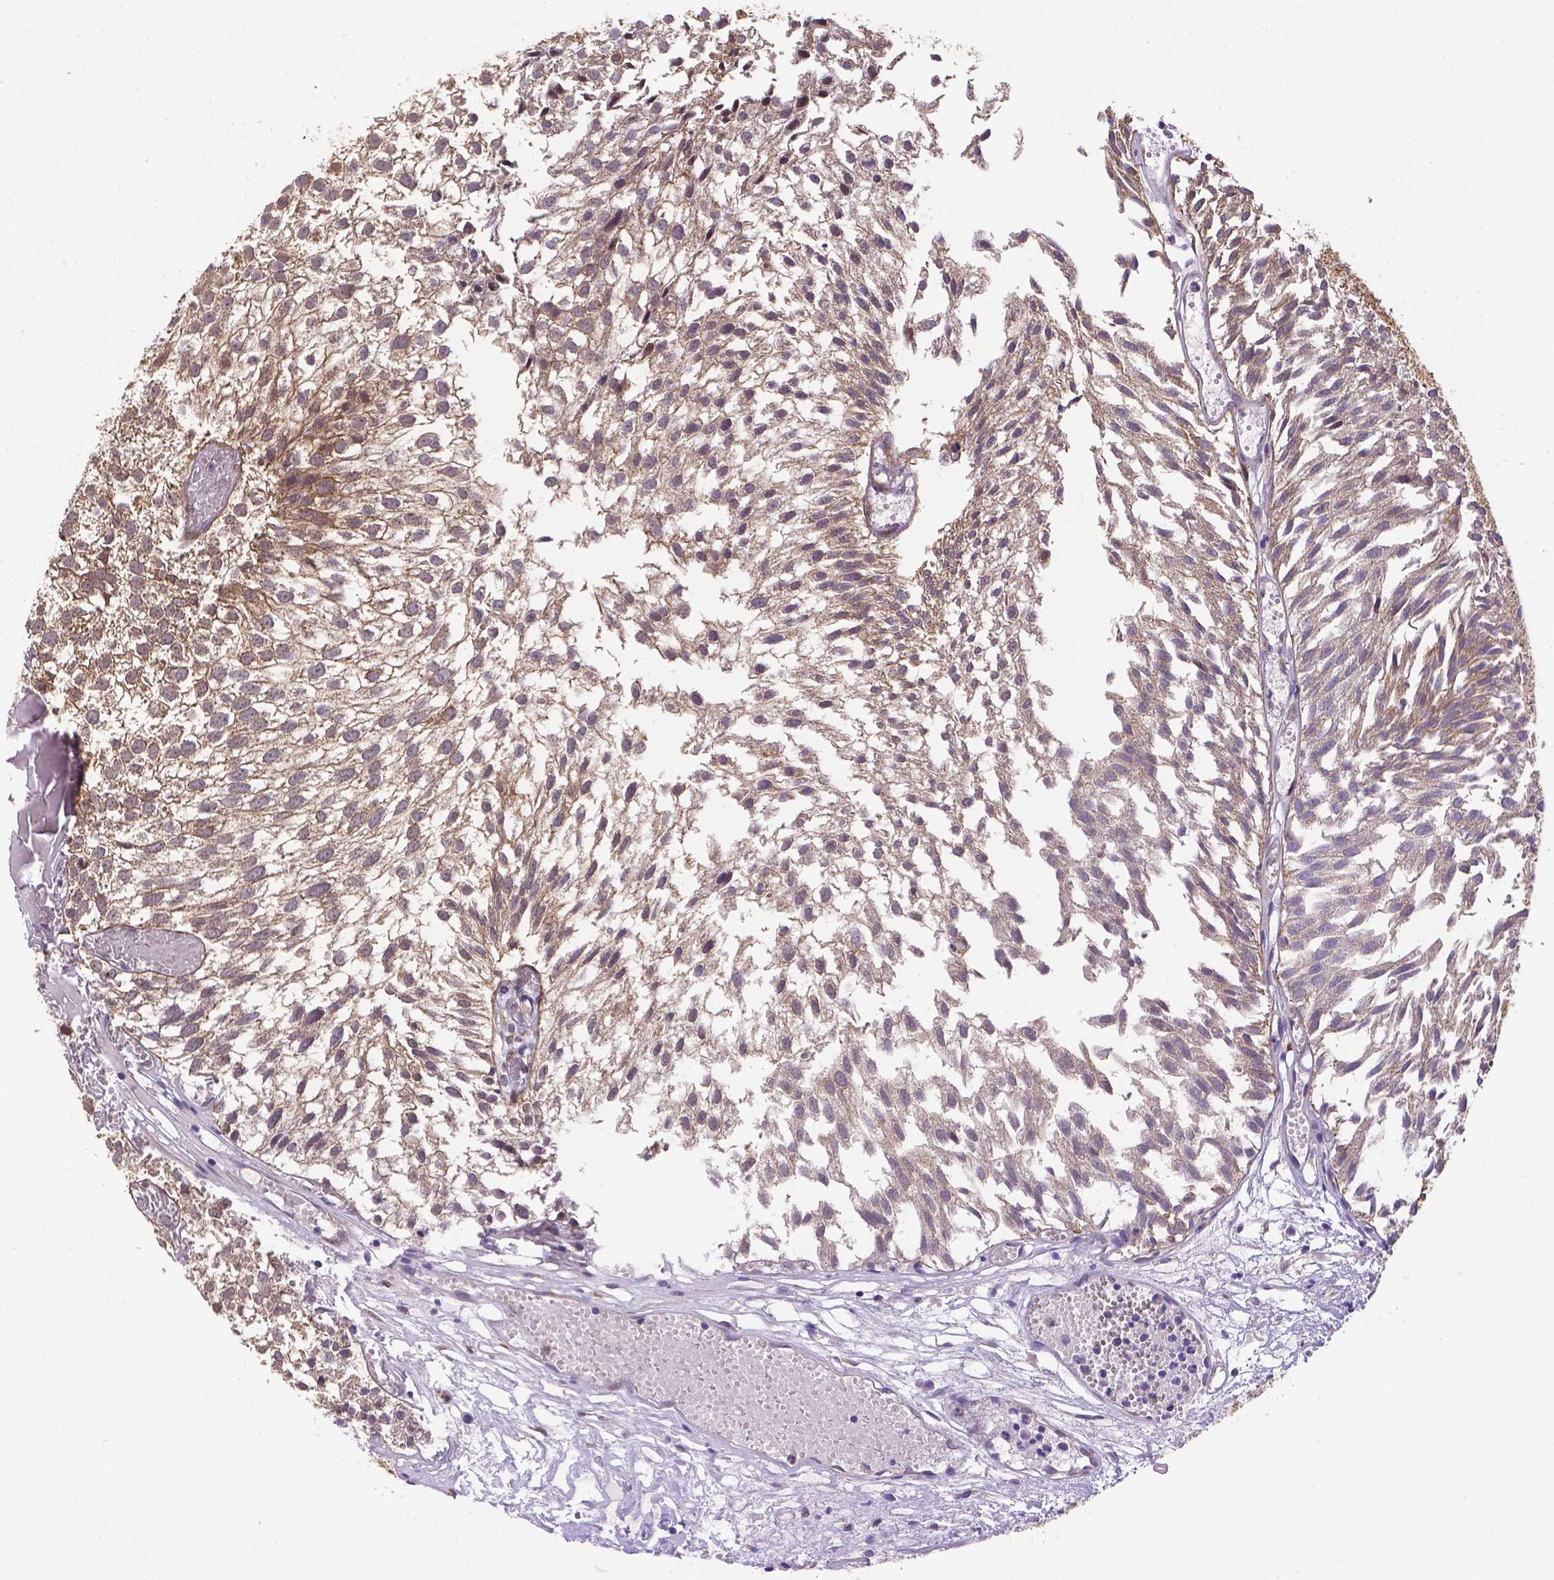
{"staining": {"intensity": "weak", "quantity": ">75%", "location": "cytoplasmic/membranous"}, "tissue": "urothelial cancer", "cell_type": "Tumor cells", "image_type": "cancer", "snomed": [{"axis": "morphology", "description": "Urothelial carcinoma, Low grade"}, {"axis": "topography", "description": "Urinary bladder"}], "caption": "Immunohistochemistry (IHC) photomicrograph of human urothelial carcinoma (low-grade) stained for a protein (brown), which shows low levels of weak cytoplasmic/membranous positivity in approximately >75% of tumor cells.", "gene": "YAP1", "patient": {"sex": "male", "age": 79}}